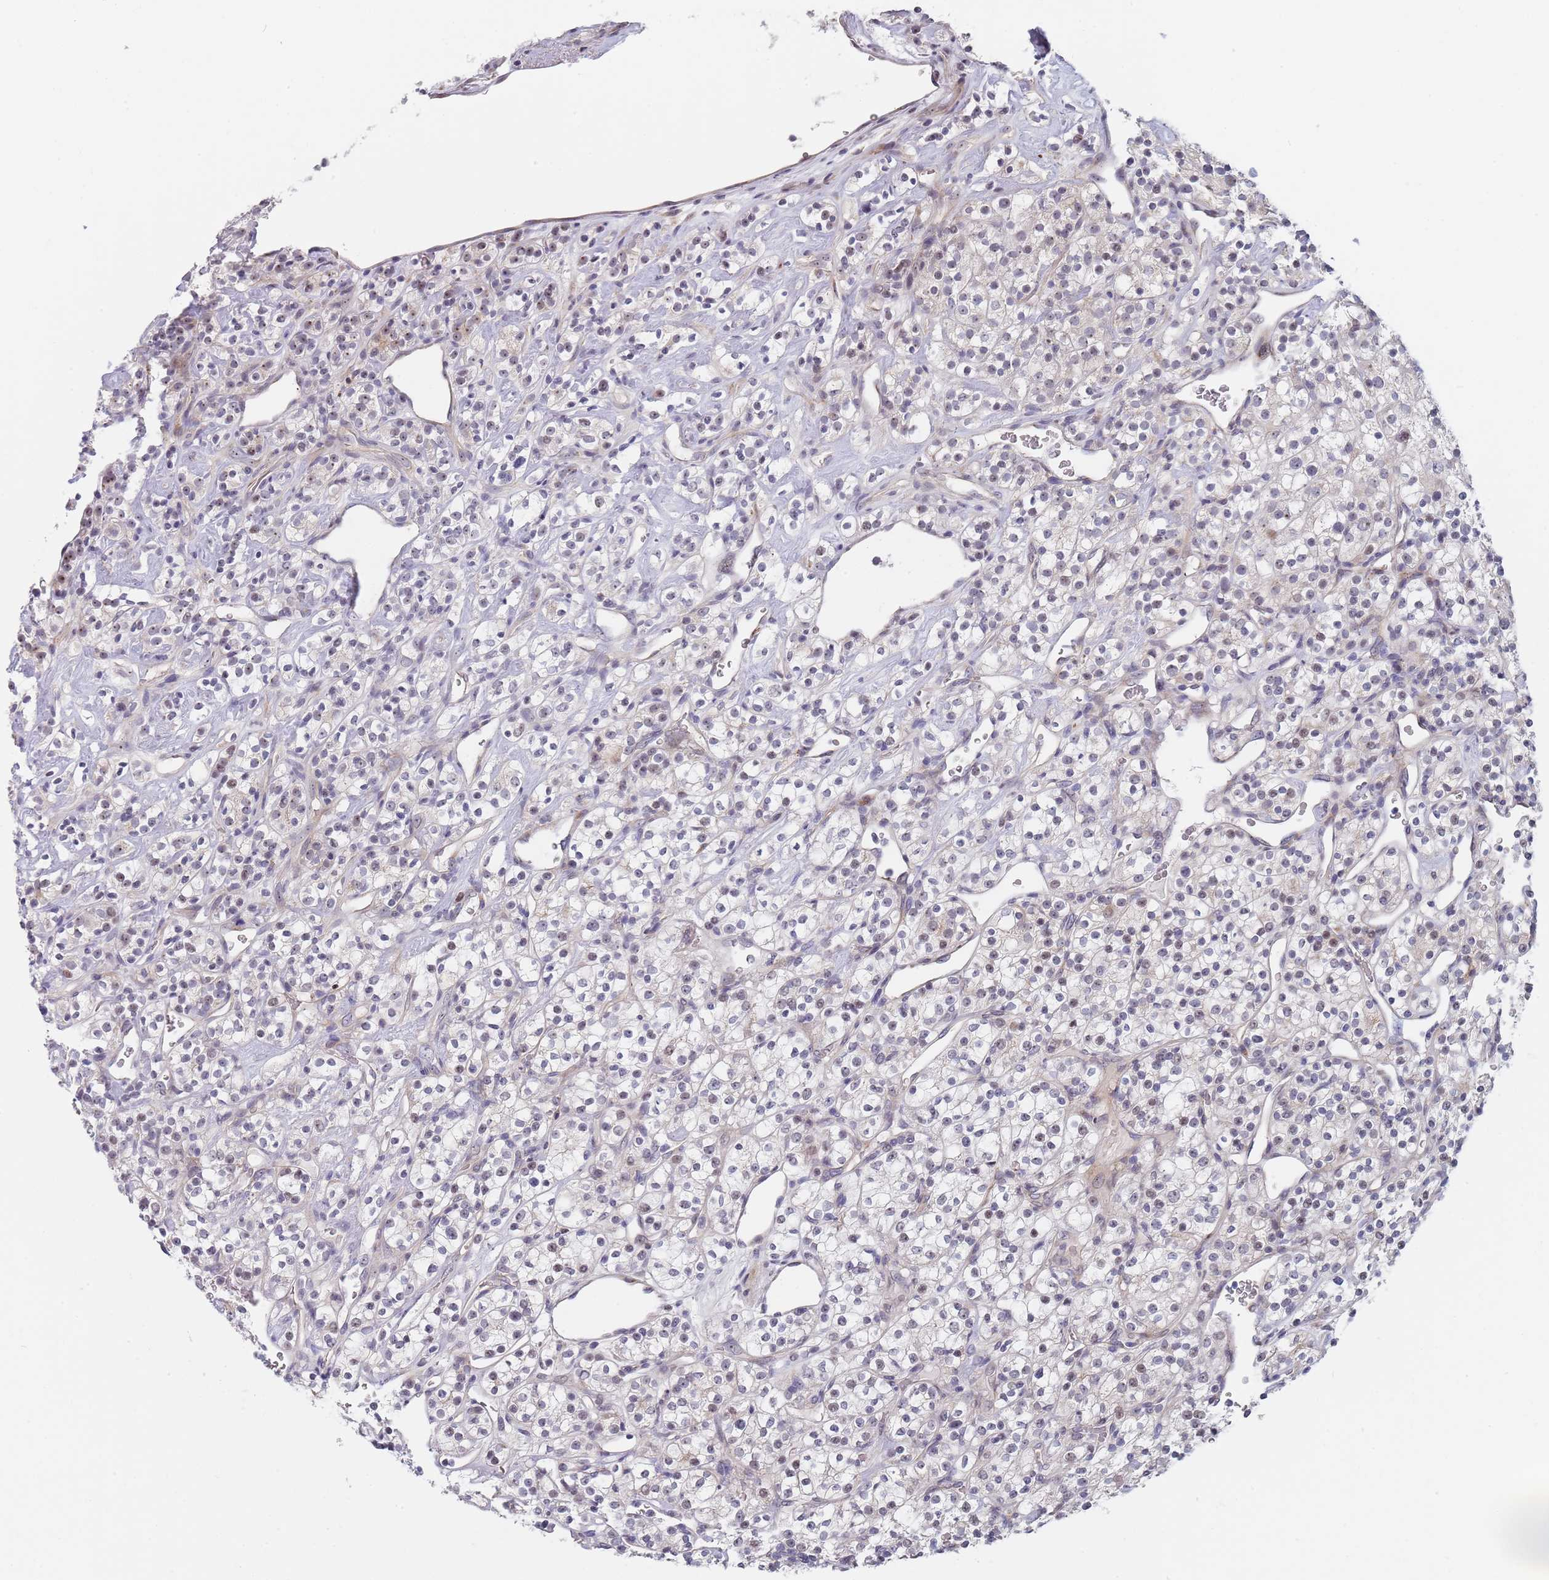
{"staining": {"intensity": "negative", "quantity": "none", "location": "none"}, "tissue": "renal cancer", "cell_type": "Tumor cells", "image_type": "cancer", "snomed": [{"axis": "morphology", "description": "Adenocarcinoma, NOS"}, {"axis": "topography", "description": "Kidney"}], "caption": "Renal cancer stained for a protein using IHC reveals no staining tumor cells.", "gene": "PLCL2", "patient": {"sex": "male", "age": 77}}